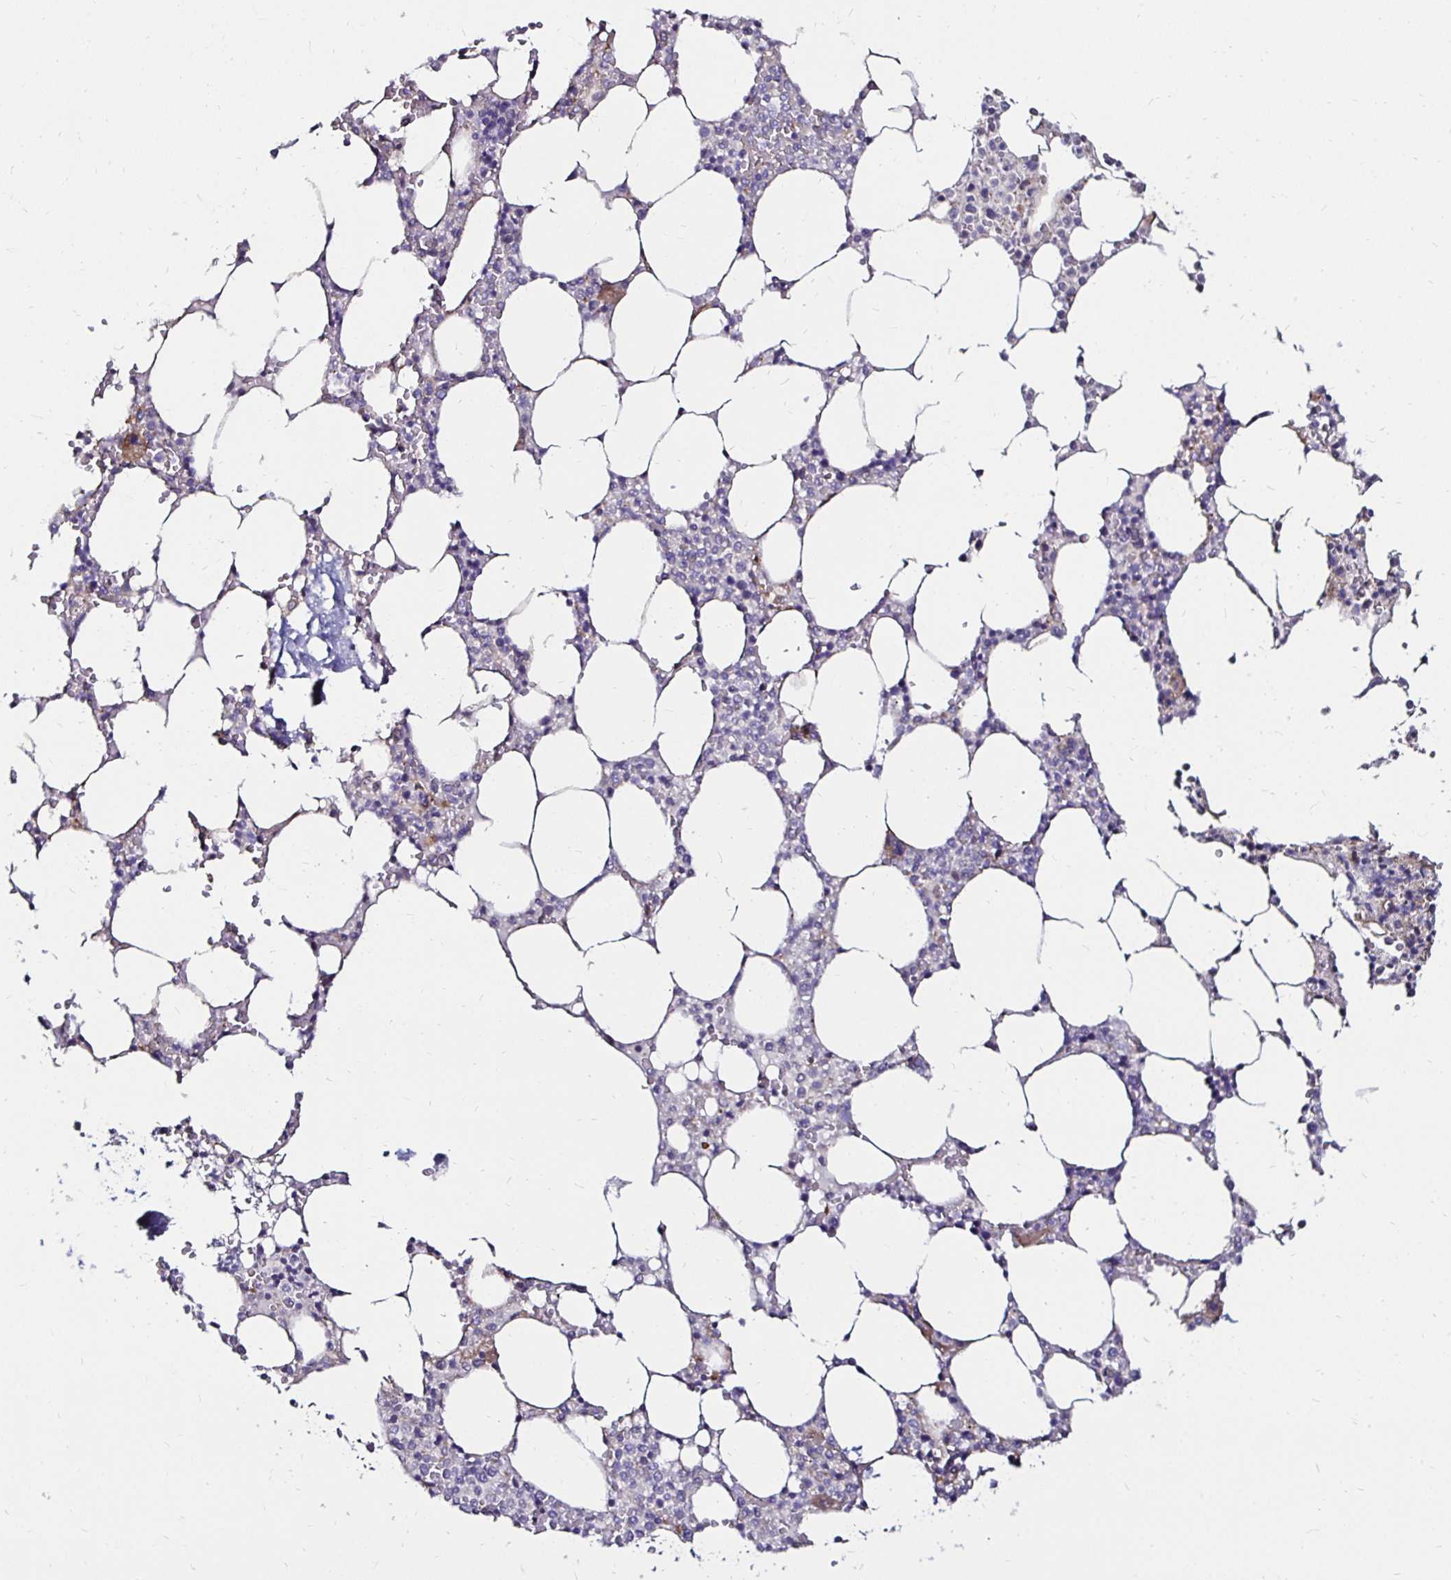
{"staining": {"intensity": "weak", "quantity": "<25%", "location": "cytoplasmic/membranous"}, "tissue": "bone marrow", "cell_type": "Hematopoietic cells", "image_type": "normal", "snomed": [{"axis": "morphology", "description": "Normal tissue, NOS"}, {"axis": "topography", "description": "Bone marrow"}], "caption": "Hematopoietic cells show no significant protein expression in normal bone marrow. (Brightfield microscopy of DAB (3,3'-diaminobenzidine) immunohistochemistry (IHC) at high magnification).", "gene": "ITGB1", "patient": {"sex": "male", "age": 64}}